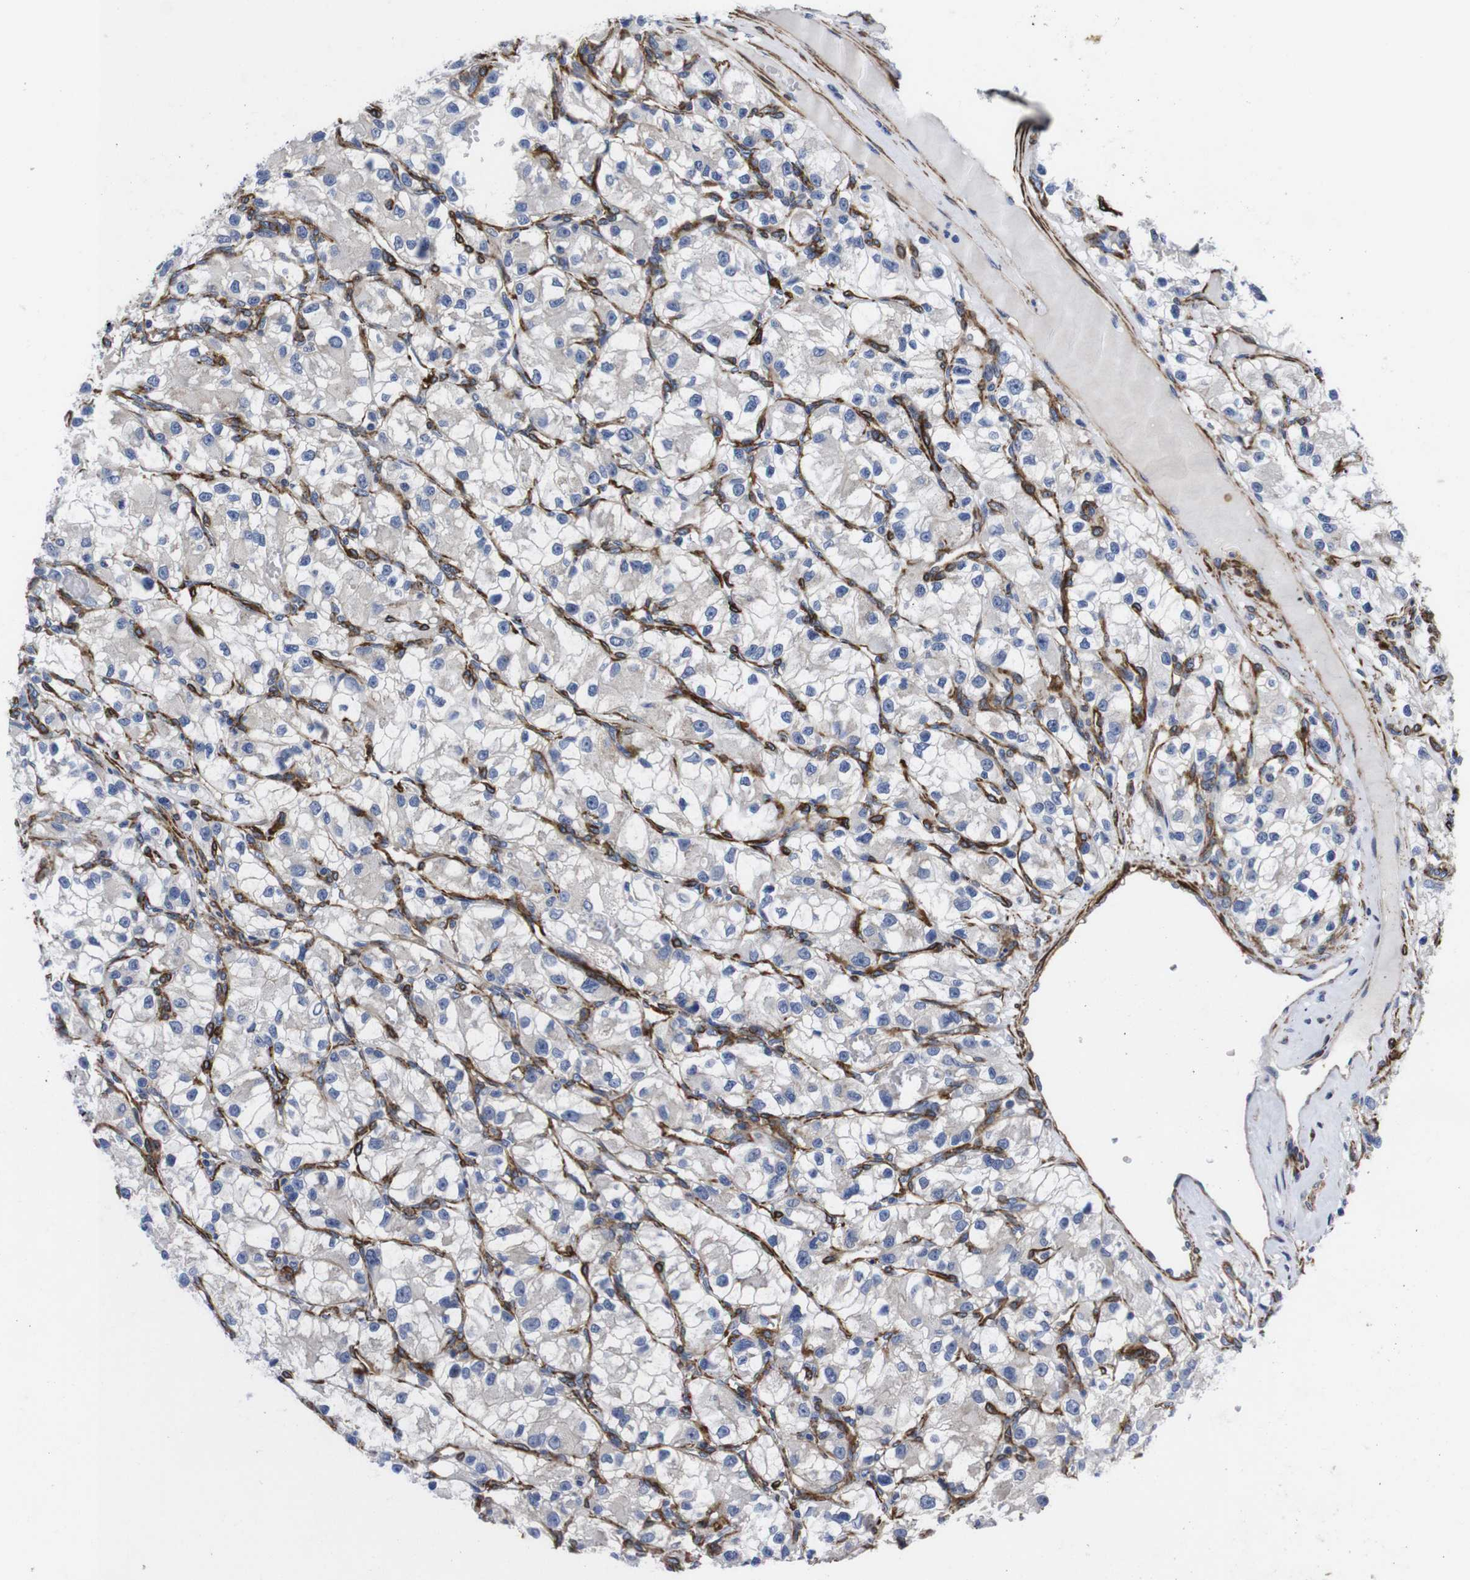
{"staining": {"intensity": "weak", "quantity": "<25%", "location": "cytoplasmic/membranous"}, "tissue": "renal cancer", "cell_type": "Tumor cells", "image_type": "cancer", "snomed": [{"axis": "morphology", "description": "Adenocarcinoma, NOS"}, {"axis": "topography", "description": "Kidney"}], "caption": "Adenocarcinoma (renal) was stained to show a protein in brown. There is no significant positivity in tumor cells.", "gene": "WNT10A", "patient": {"sex": "female", "age": 57}}